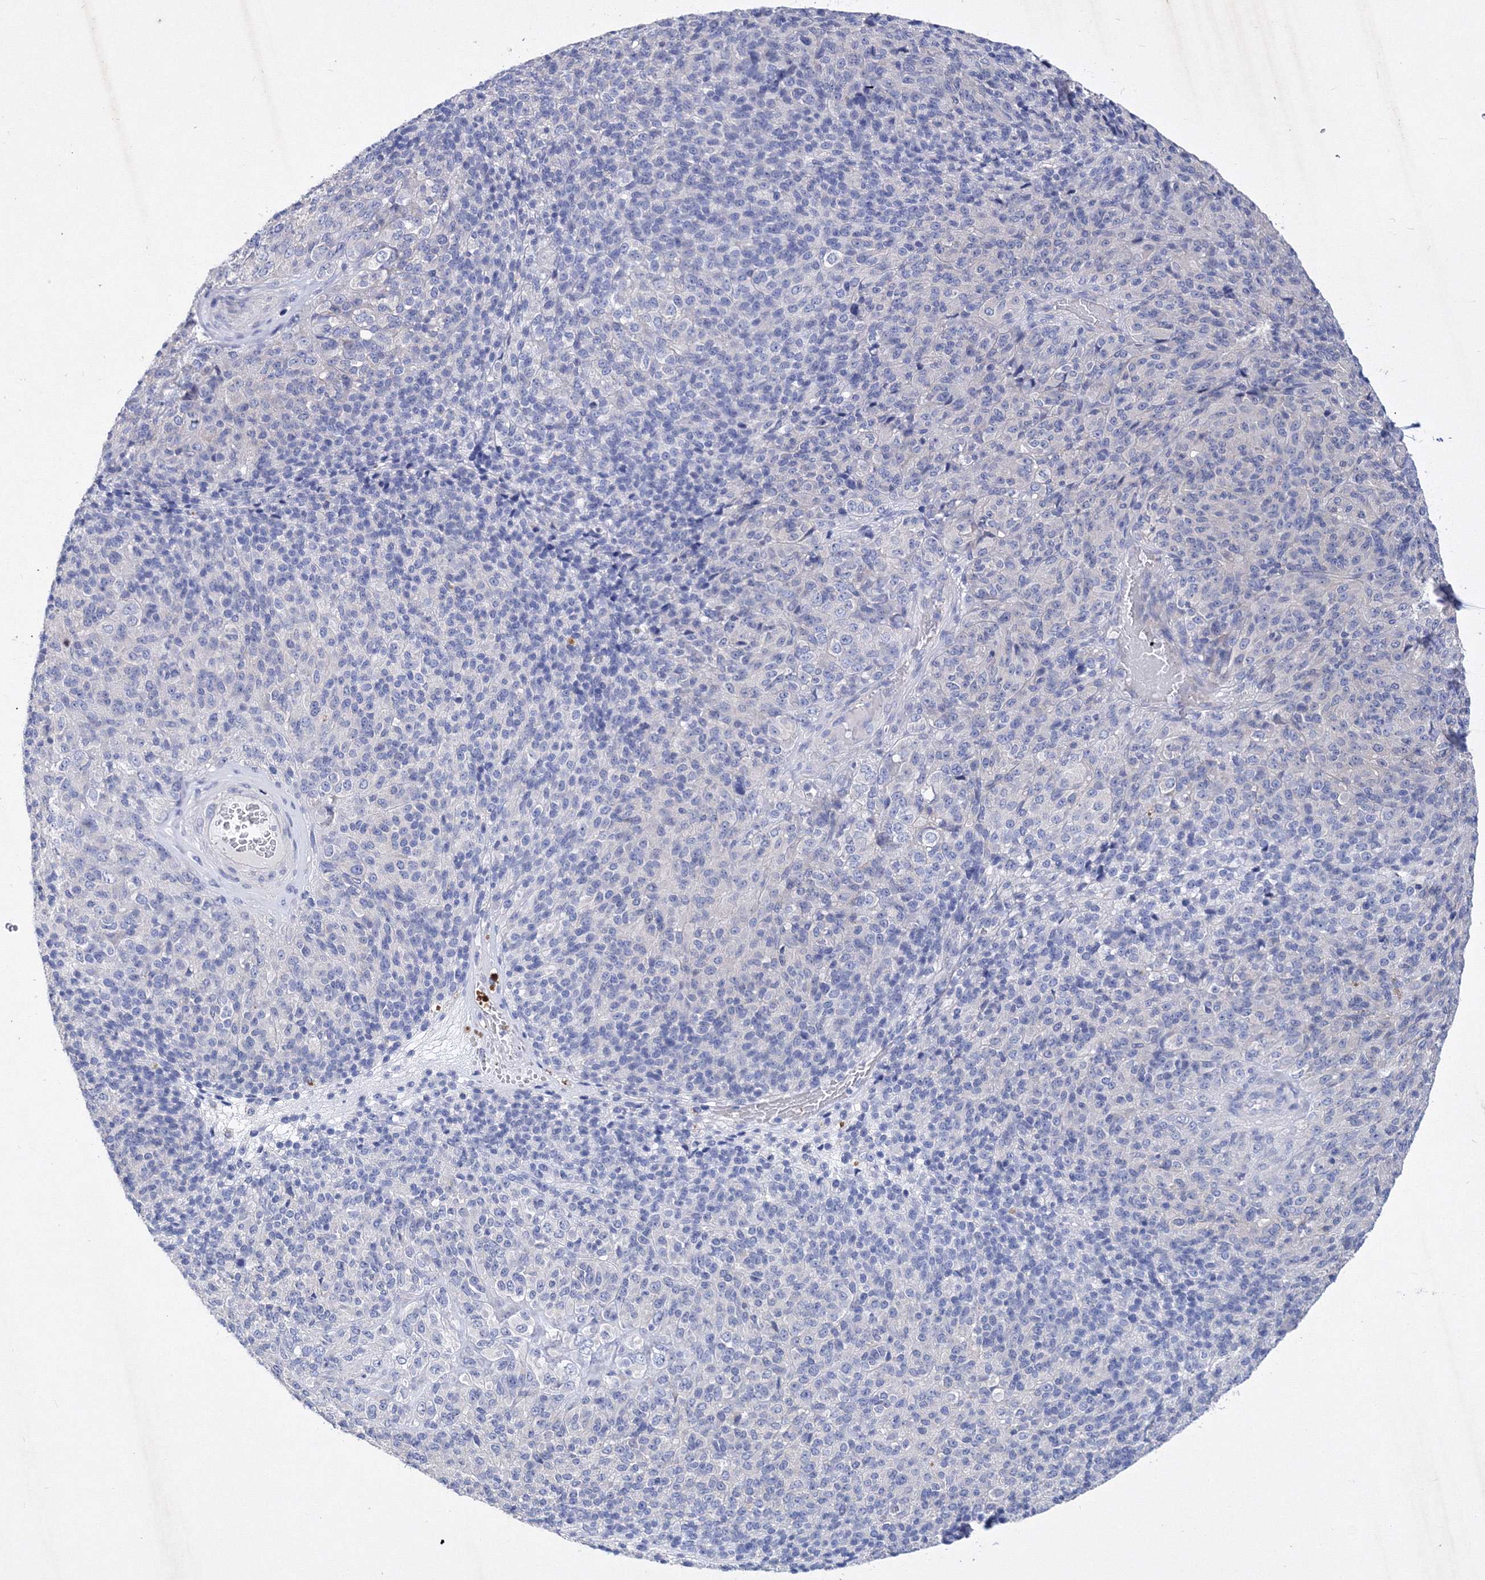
{"staining": {"intensity": "negative", "quantity": "none", "location": "none"}, "tissue": "melanoma", "cell_type": "Tumor cells", "image_type": "cancer", "snomed": [{"axis": "morphology", "description": "Malignant melanoma, Metastatic site"}, {"axis": "topography", "description": "Brain"}], "caption": "DAB (3,3'-diaminobenzidine) immunohistochemical staining of melanoma demonstrates no significant expression in tumor cells.", "gene": "GPN1", "patient": {"sex": "female", "age": 56}}